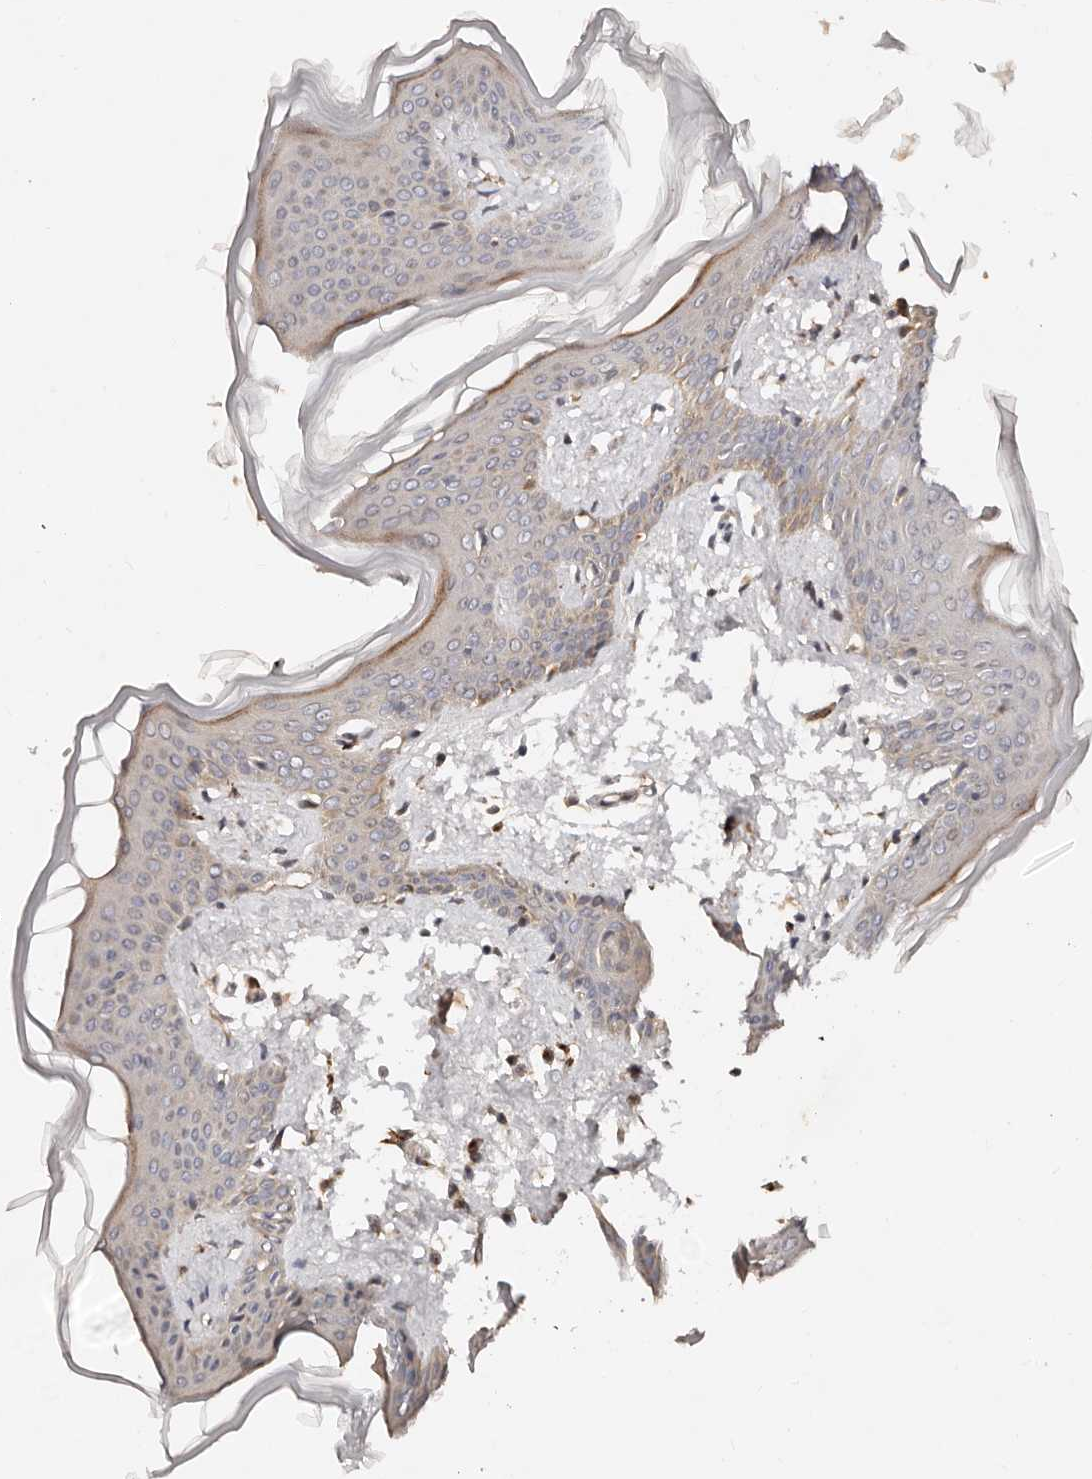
{"staining": {"intensity": "moderate", "quantity": ">75%", "location": "cytoplasmic/membranous"}, "tissue": "skin", "cell_type": "Fibroblasts", "image_type": "normal", "snomed": [{"axis": "morphology", "description": "Normal tissue, NOS"}, {"axis": "topography", "description": "Skin"}], "caption": "High-magnification brightfield microscopy of benign skin stained with DAB (brown) and counterstained with hematoxylin (blue). fibroblasts exhibit moderate cytoplasmic/membranous staining is seen in approximately>75% of cells. The staining was performed using DAB (3,3'-diaminobenzidine), with brown indicating positive protein expression. Nuclei are stained blue with hematoxylin.", "gene": "DENND11", "patient": {"sex": "female", "age": 17}}